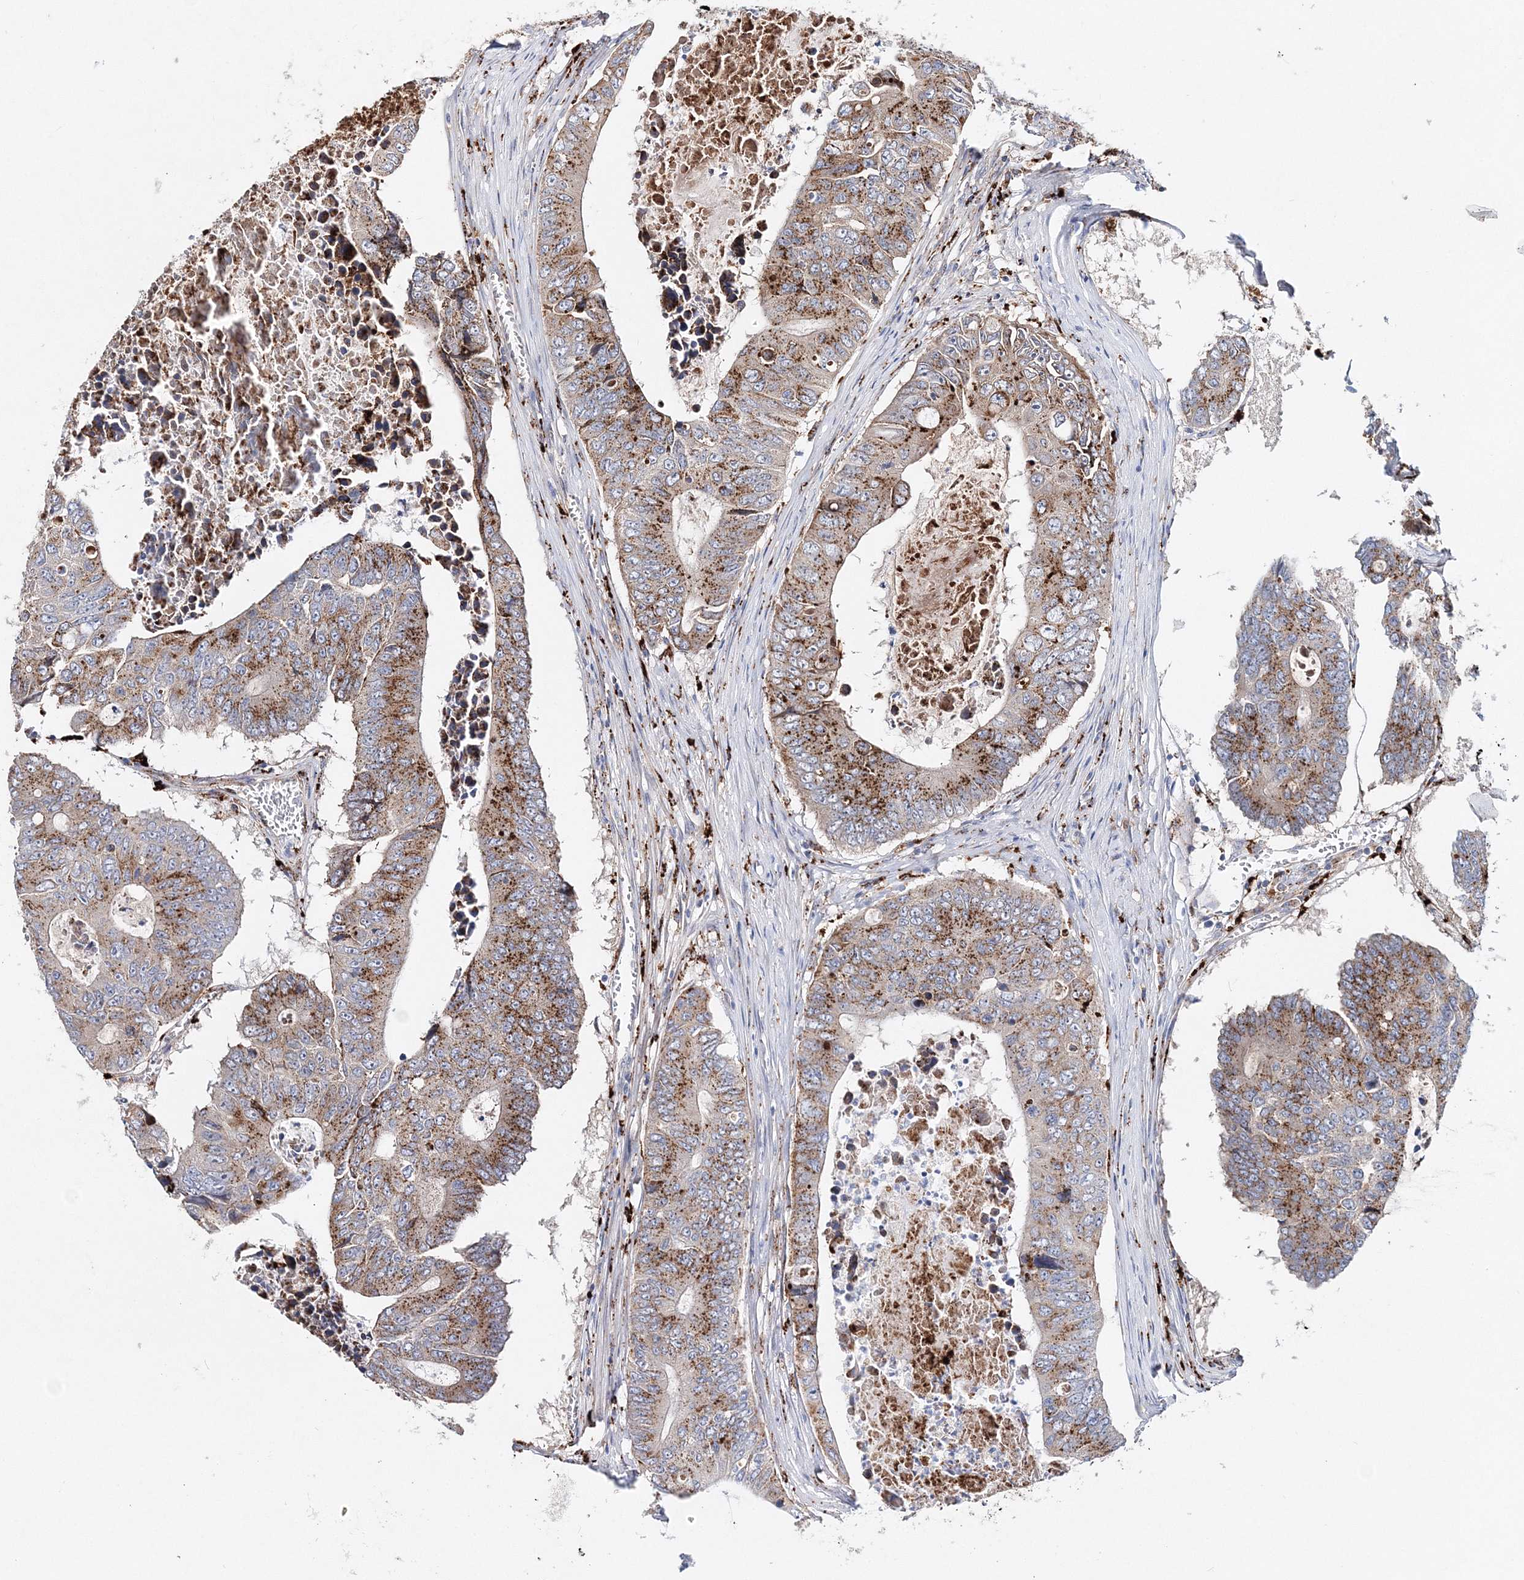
{"staining": {"intensity": "strong", "quantity": ">75%", "location": "cytoplasmic/membranous"}, "tissue": "colorectal cancer", "cell_type": "Tumor cells", "image_type": "cancer", "snomed": [{"axis": "morphology", "description": "Adenocarcinoma, NOS"}, {"axis": "topography", "description": "Colon"}], "caption": "Tumor cells demonstrate high levels of strong cytoplasmic/membranous expression in approximately >75% of cells in colorectal cancer (adenocarcinoma).", "gene": "C3orf38", "patient": {"sex": "male", "age": 87}}